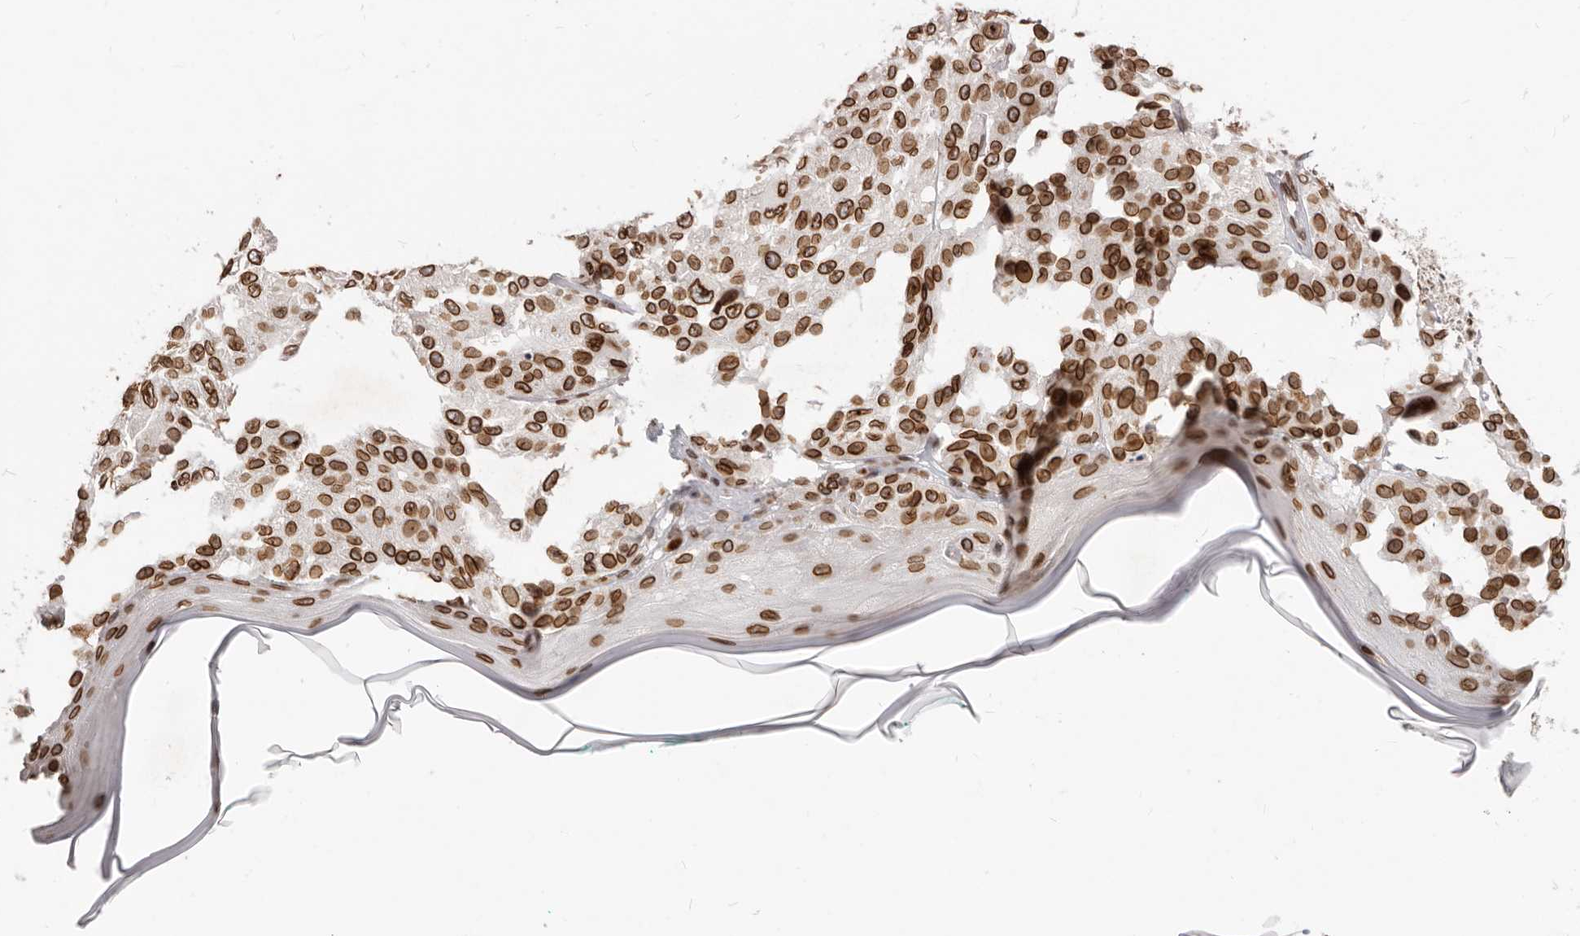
{"staining": {"intensity": "strong", "quantity": ">75%", "location": "cytoplasmic/membranous,nuclear"}, "tissue": "melanoma", "cell_type": "Tumor cells", "image_type": "cancer", "snomed": [{"axis": "morphology", "description": "Malignant melanoma, NOS"}, {"axis": "topography", "description": "Skin"}], "caption": "Protein staining displays strong cytoplasmic/membranous and nuclear expression in about >75% of tumor cells in melanoma. (DAB = brown stain, brightfield microscopy at high magnification).", "gene": "NUP153", "patient": {"sex": "female", "age": 46}}